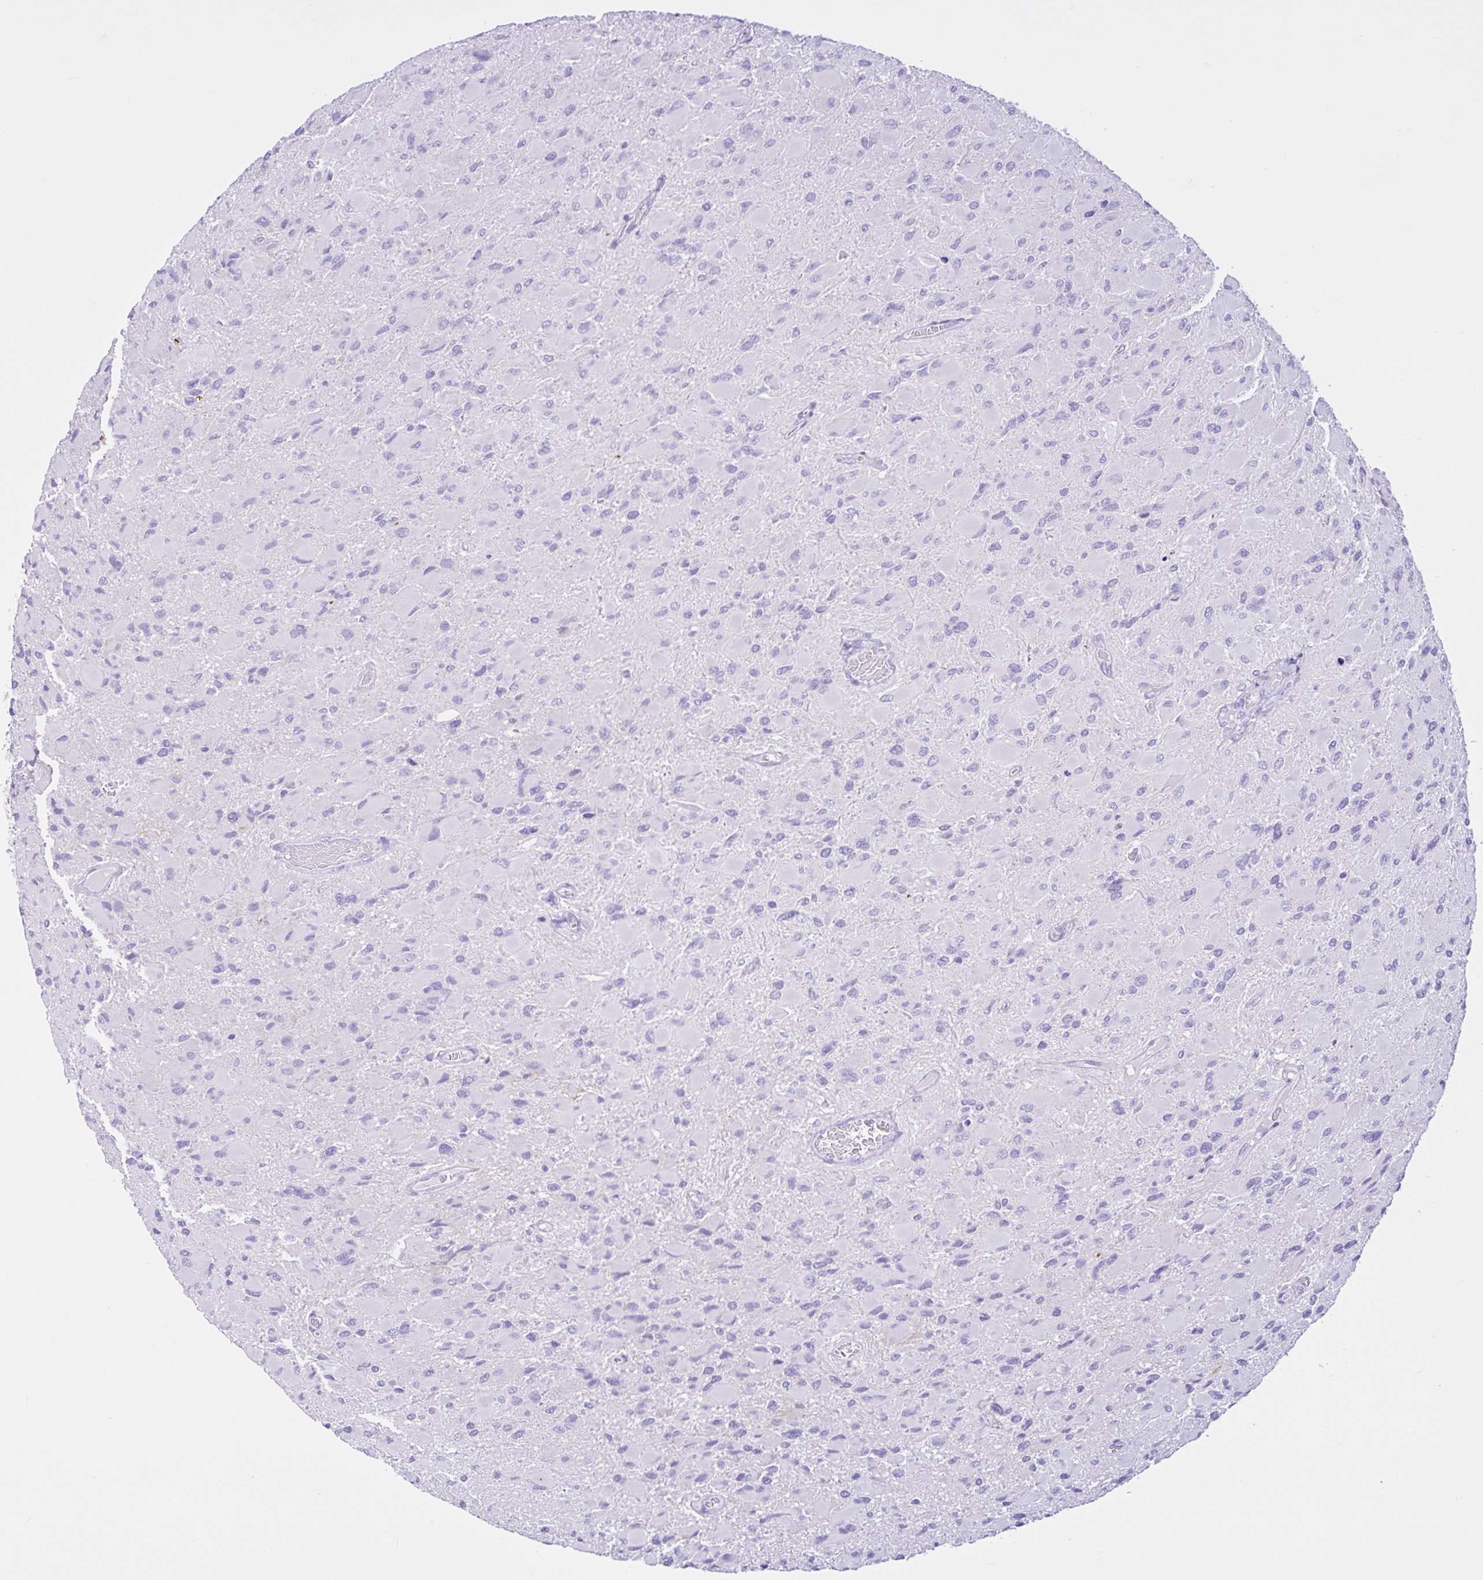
{"staining": {"intensity": "negative", "quantity": "none", "location": "none"}, "tissue": "glioma", "cell_type": "Tumor cells", "image_type": "cancer", "snomed": [{"axis": "morphology", "description": "Glioma, malignant, High grade"}, {"axis": "topography", "description": "Cerebral cortex"}], "caption": "Histopathology image shows no protein expression in tumor cells of malignant high-grade glioma tissue.", "gene": "CYP19A1", "patient": {"sex": "female", "age": 36}}